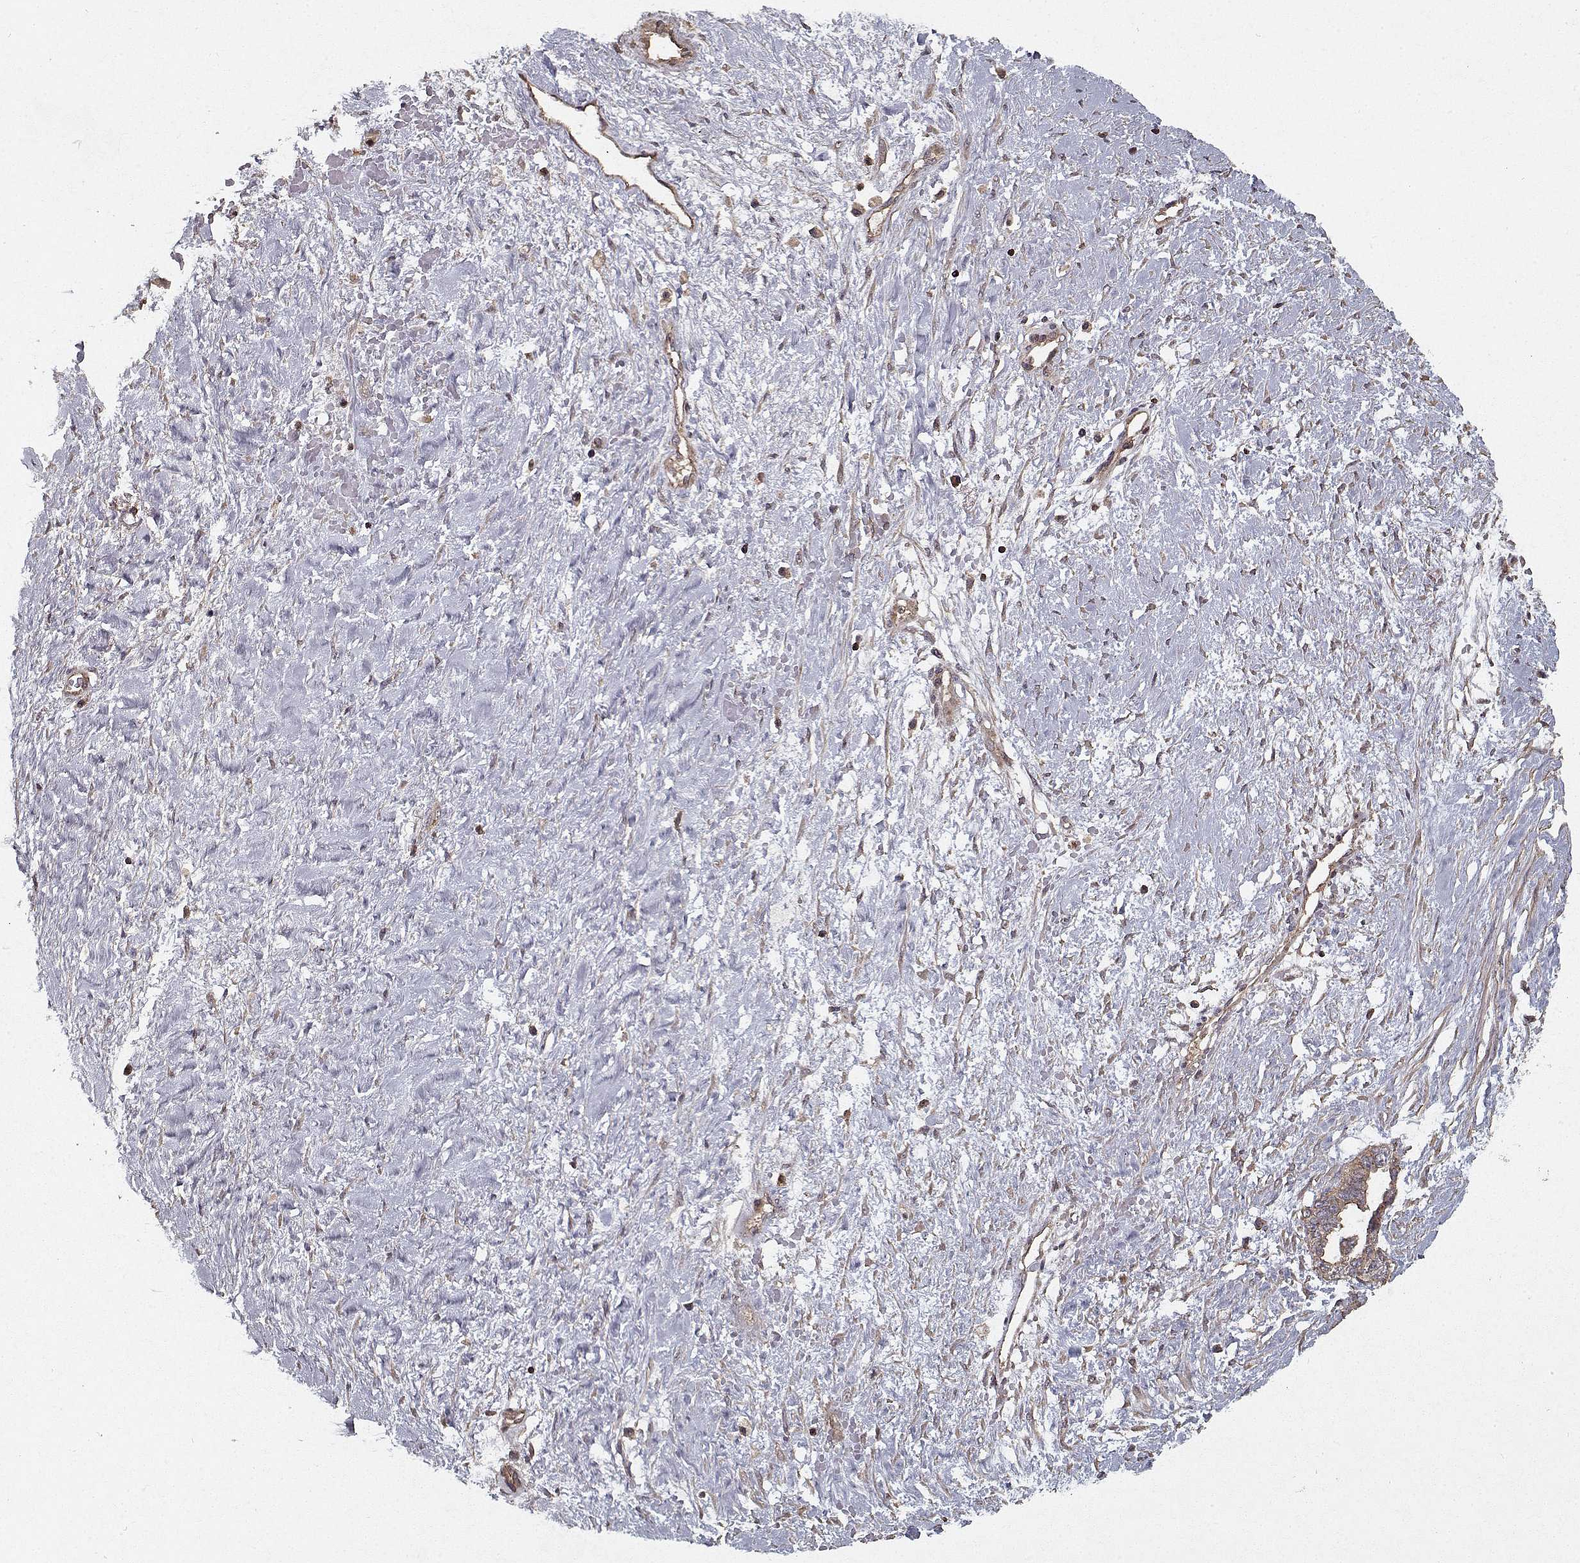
{"staining": {"intensity": "strong", "quantity": "<25%", "location": "cytoplasmic/membranous"}, "tissue": "ovarian cancer", "cell_type": "Tumor cells", "image_type": "cancer", "snomed": [{"axis": "morphology", "description": "Cystadenocarcinoma, serous, NOS"}, {"axis": "topography", "description": "Ovary"}], "caption": "High-magnification brightfield microscopy of ovarian serous cystadenocarcinoma stained with DAB (3,3'-diaminobenzidine) (brown) and counterstained with hematoxylin (blue). tumor cells exhibit strong cytoplasmic/membranous expression is present in about<25% of cells.", "gene": "PPP1R12A", "patient": {"sex": "female", "age": 69}}